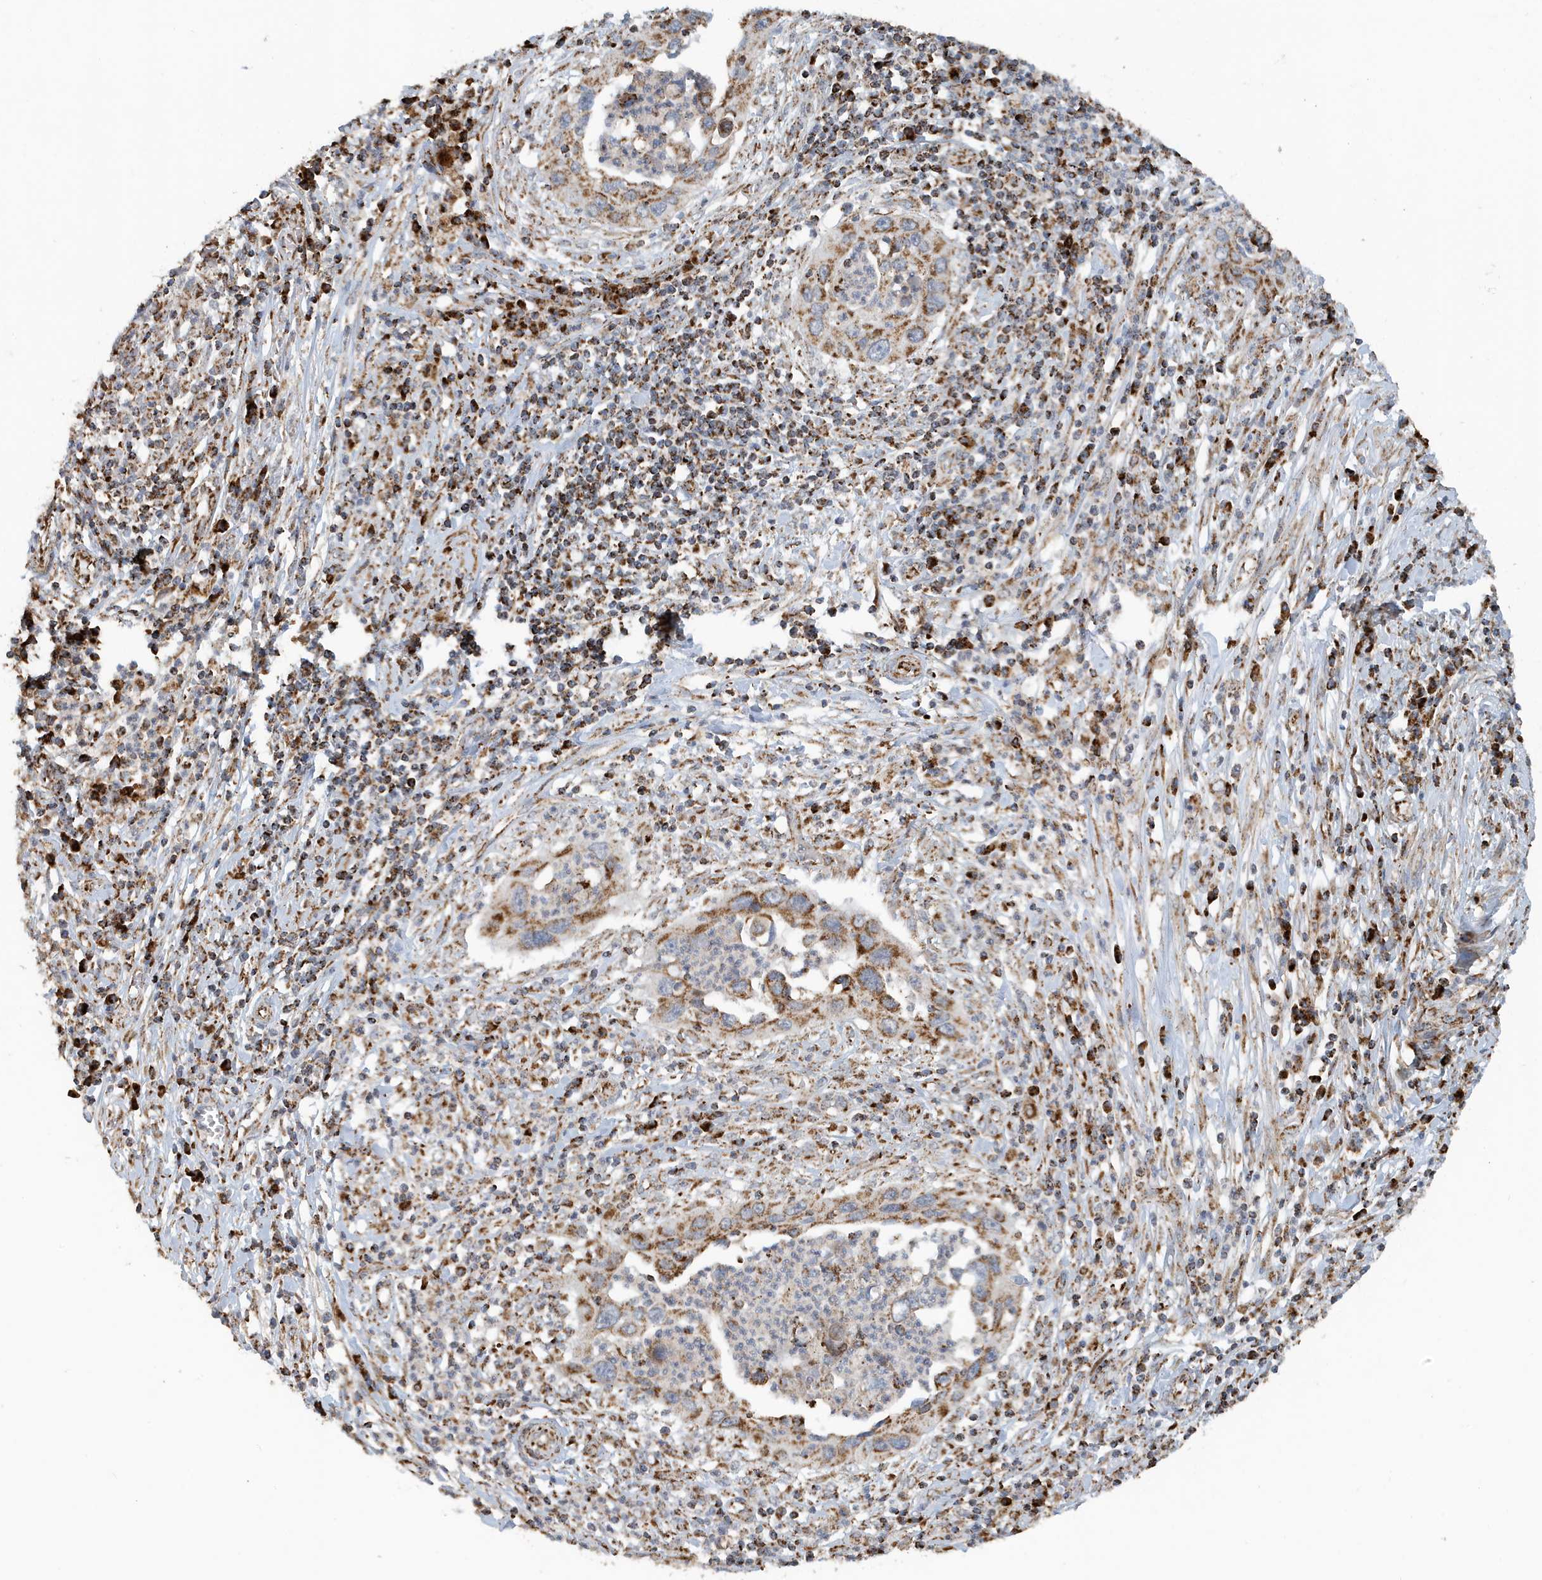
{"staining": {"intensity": "moderate", "quantity": ">75%", "location": "cytoplasmic/membranous"}, "tissue": "cervical cancer", "cell_type": "Tumor cells", "image_type": "cancer", "snomed": [{"axis": "morphology", "description": "Squamous cell carcinoma, NOS"}, {"axis": "topography", "description": "Cervix"}], "caption": "Immunohistochemical staining of squamous cell carcinoma (cervical) demonstrates medium levels of moderate cytoplasmic/membranous protein expression in approximately >75% of tumor cells. The staining was performed using DAB (3,3'-diaminobenzidine) to visualize the protein expression in brown, while the nuclei were stained in blue with hematoxylin (Magnification: 20x).", "gene": "MAN1A1", "patient": {"sex": "female", "age": 38}}